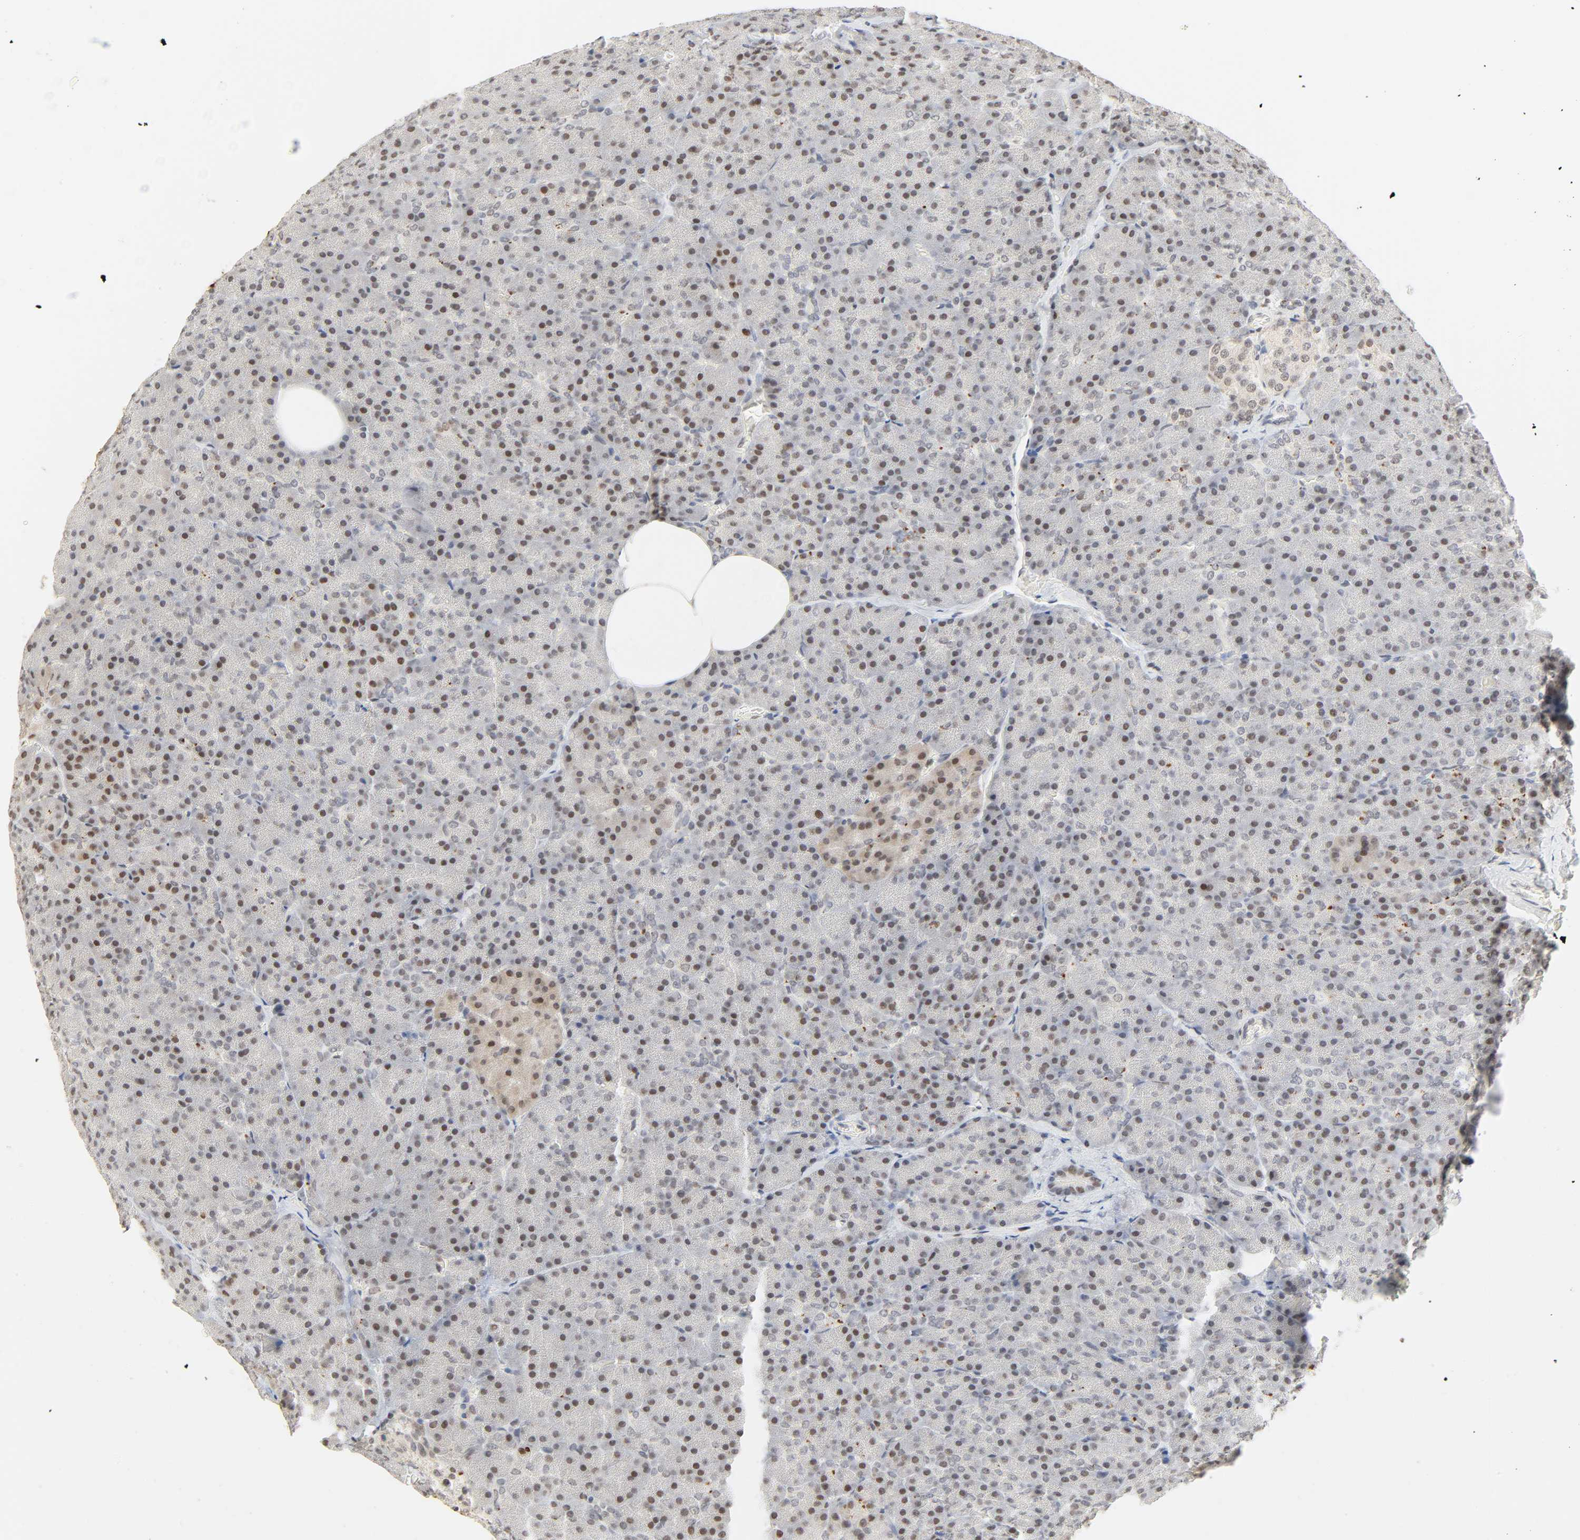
{"staining": {"intensity": "moderate", "quantity": "<25%", "location": "nuclear"}, "tissue": "pancreas", "cell_type": "Exocrine glandular cells", "image_type": "normal", "snomed": [{"axis": "morphology", "description": "Normal tissue, NOS"}, {"axis": "topography", "description": "Pancreas"}], "caption": "A high-resolution micrograph shows IHC staining of benign pancreas, which shows moderate nuclear staining in approximately <25% of exocrine glandular cells. The staining was performed using DAB, with brown indicating positive protein expression. Nuclei are stained blue with hematoxylin.", "gene": "DAZAP1", "patient": {"sex": "female", "age": 35}}